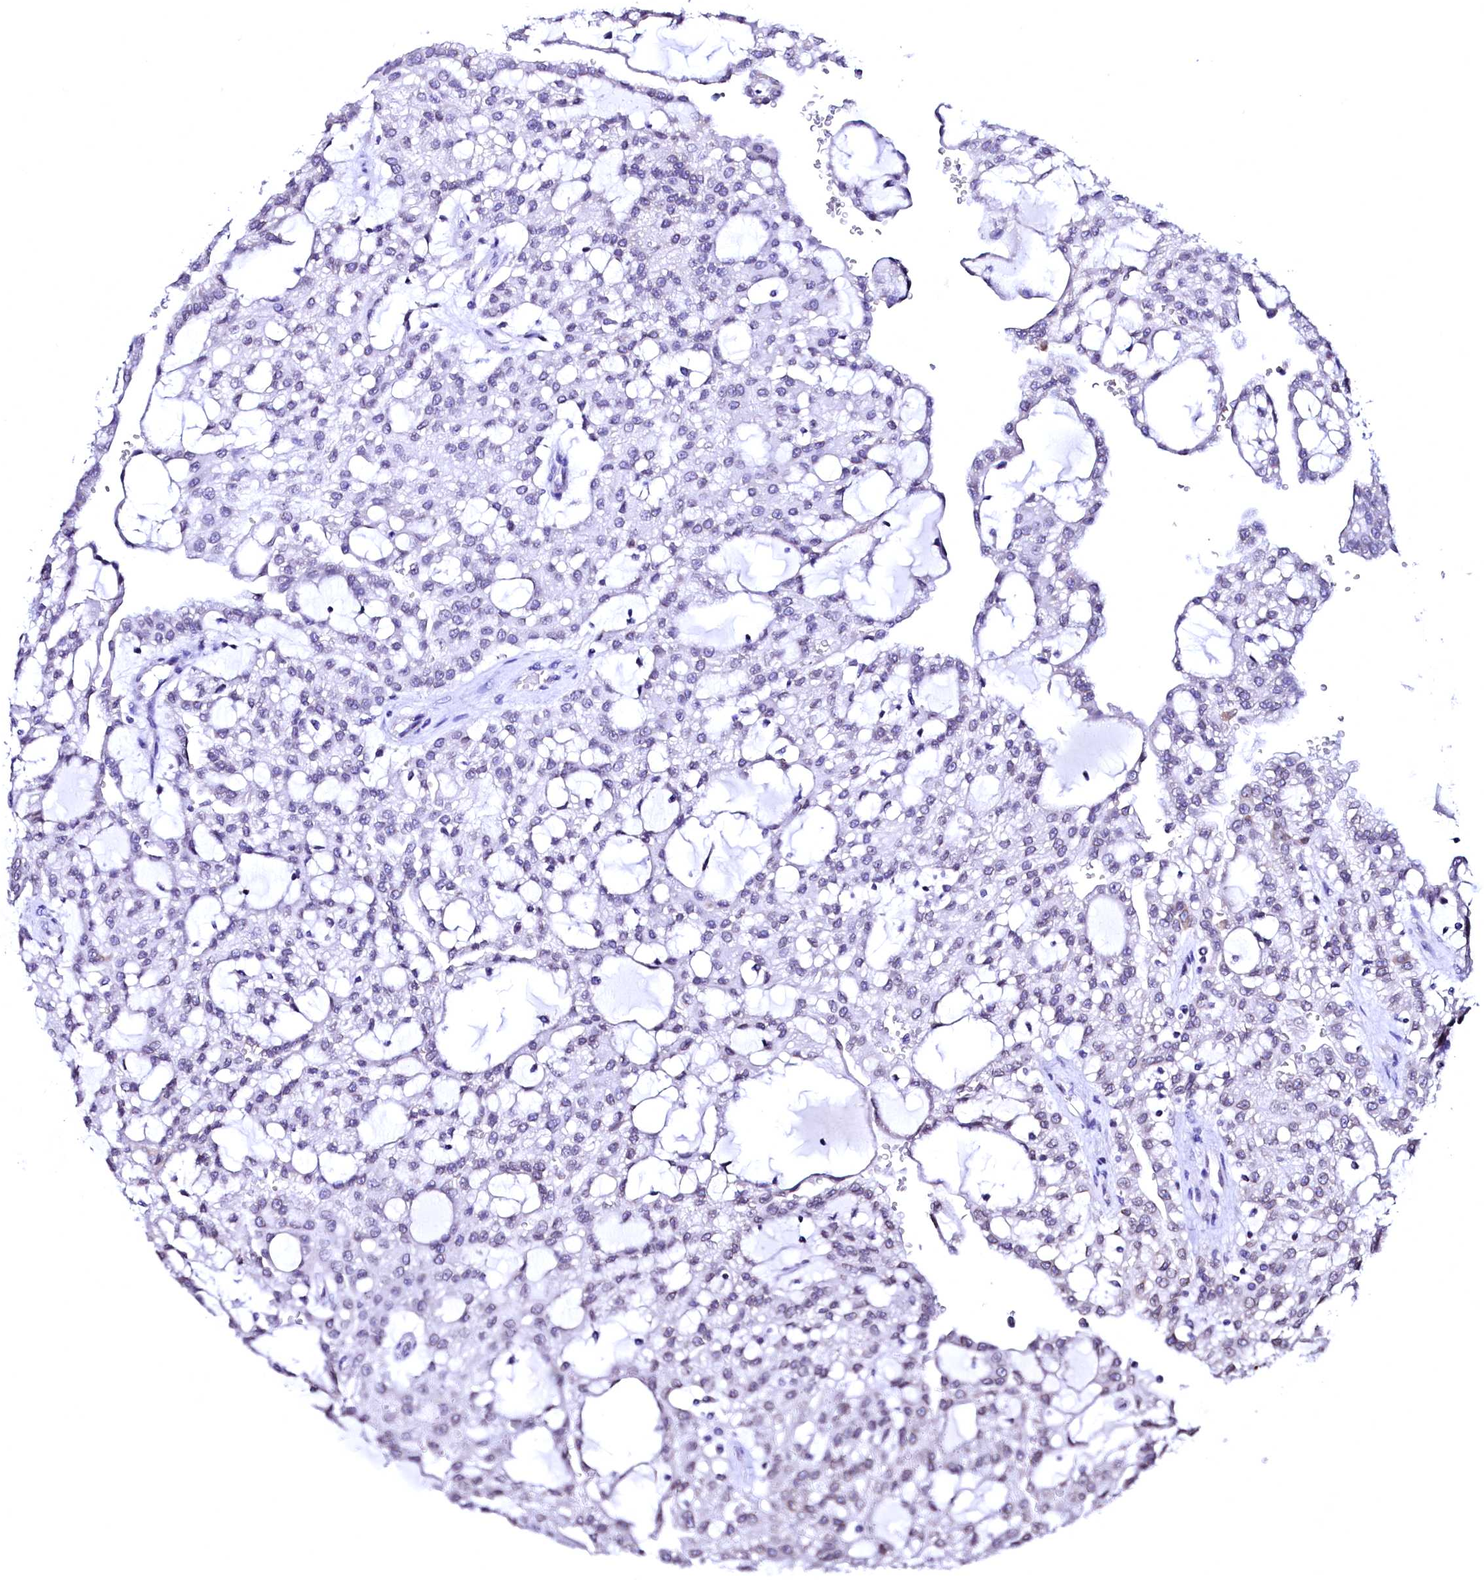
{"staining": {"intensity": "negative", "quantity": "none", "location": "none"}, "tissue": "renal cancer", "cell_type": "Tumor cells", "image_type": "cancer", "snomed": [{"axis": "morphology", "description": "Adenocarcinoma, NOS"}, {"axis": "topography", "description": "Kidney"}], "caption": "DAB immunohistochemical staining of renal adenocarcinoma displays no significant staining in tumor cells.", "gene": "HAND1", "patient": {"sex": "male", "age": 63}}